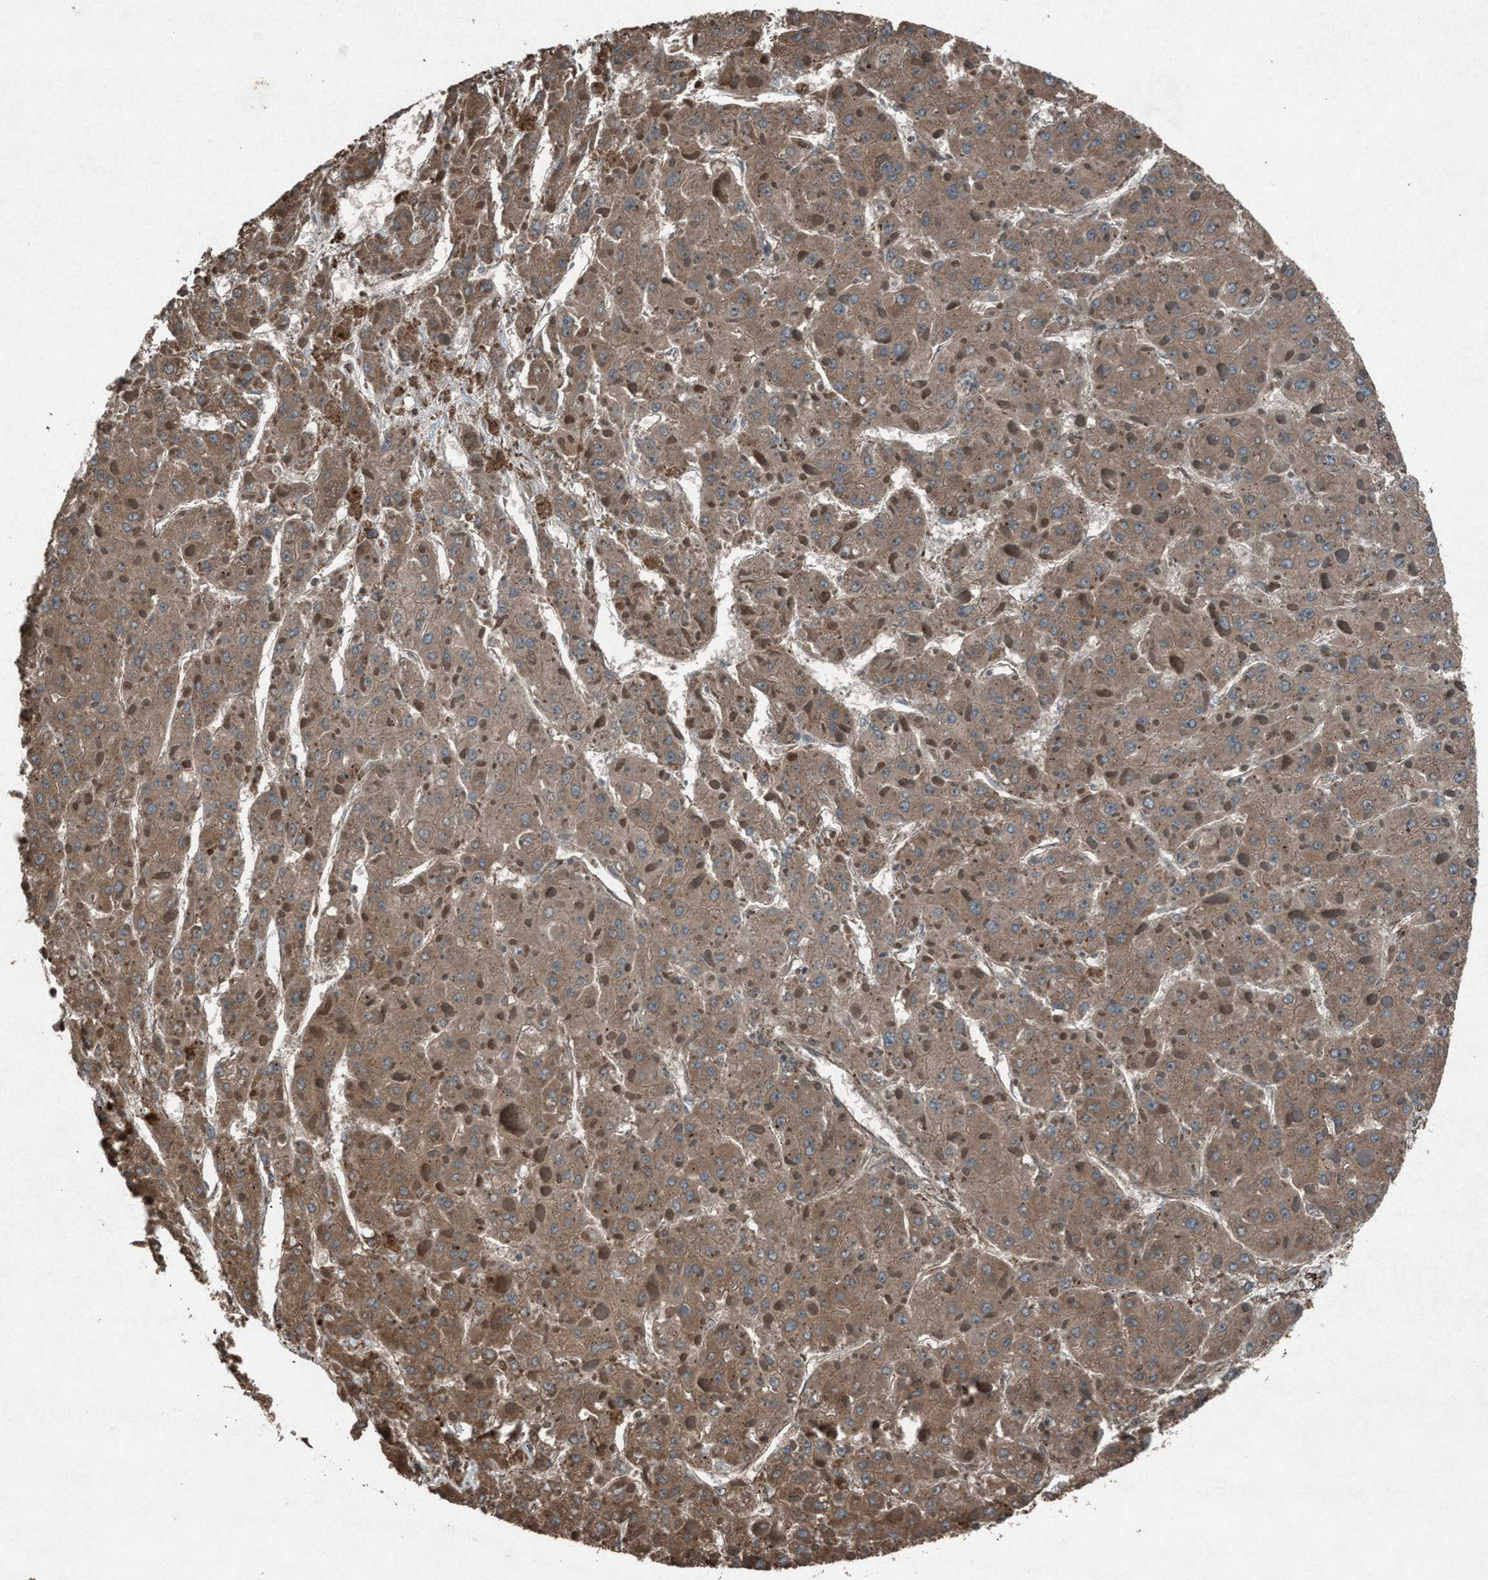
{"staining": {"intensity": "moderate", "quantity": ">75%", "location": "cytoplasmic/membranous"}, "tissue": "liver cancer", "cell_type": "Tumor cells", "image_type": "cancer", "snomed": [{"axis": "morphology", "description": "Carcinoma, Hepatocellular, NOS"}, {"axis": "topography", "description": "Liver"}], "caption": "This is a photomicrograph of immunohistochemistry staining of liver cancer (hepatocellular carcinoma), which shows moderate positivity in the cytoplasmic/membranous of tumor cells.", "gene": "CALR", "patient": {"sex": "female", "age": 73}}